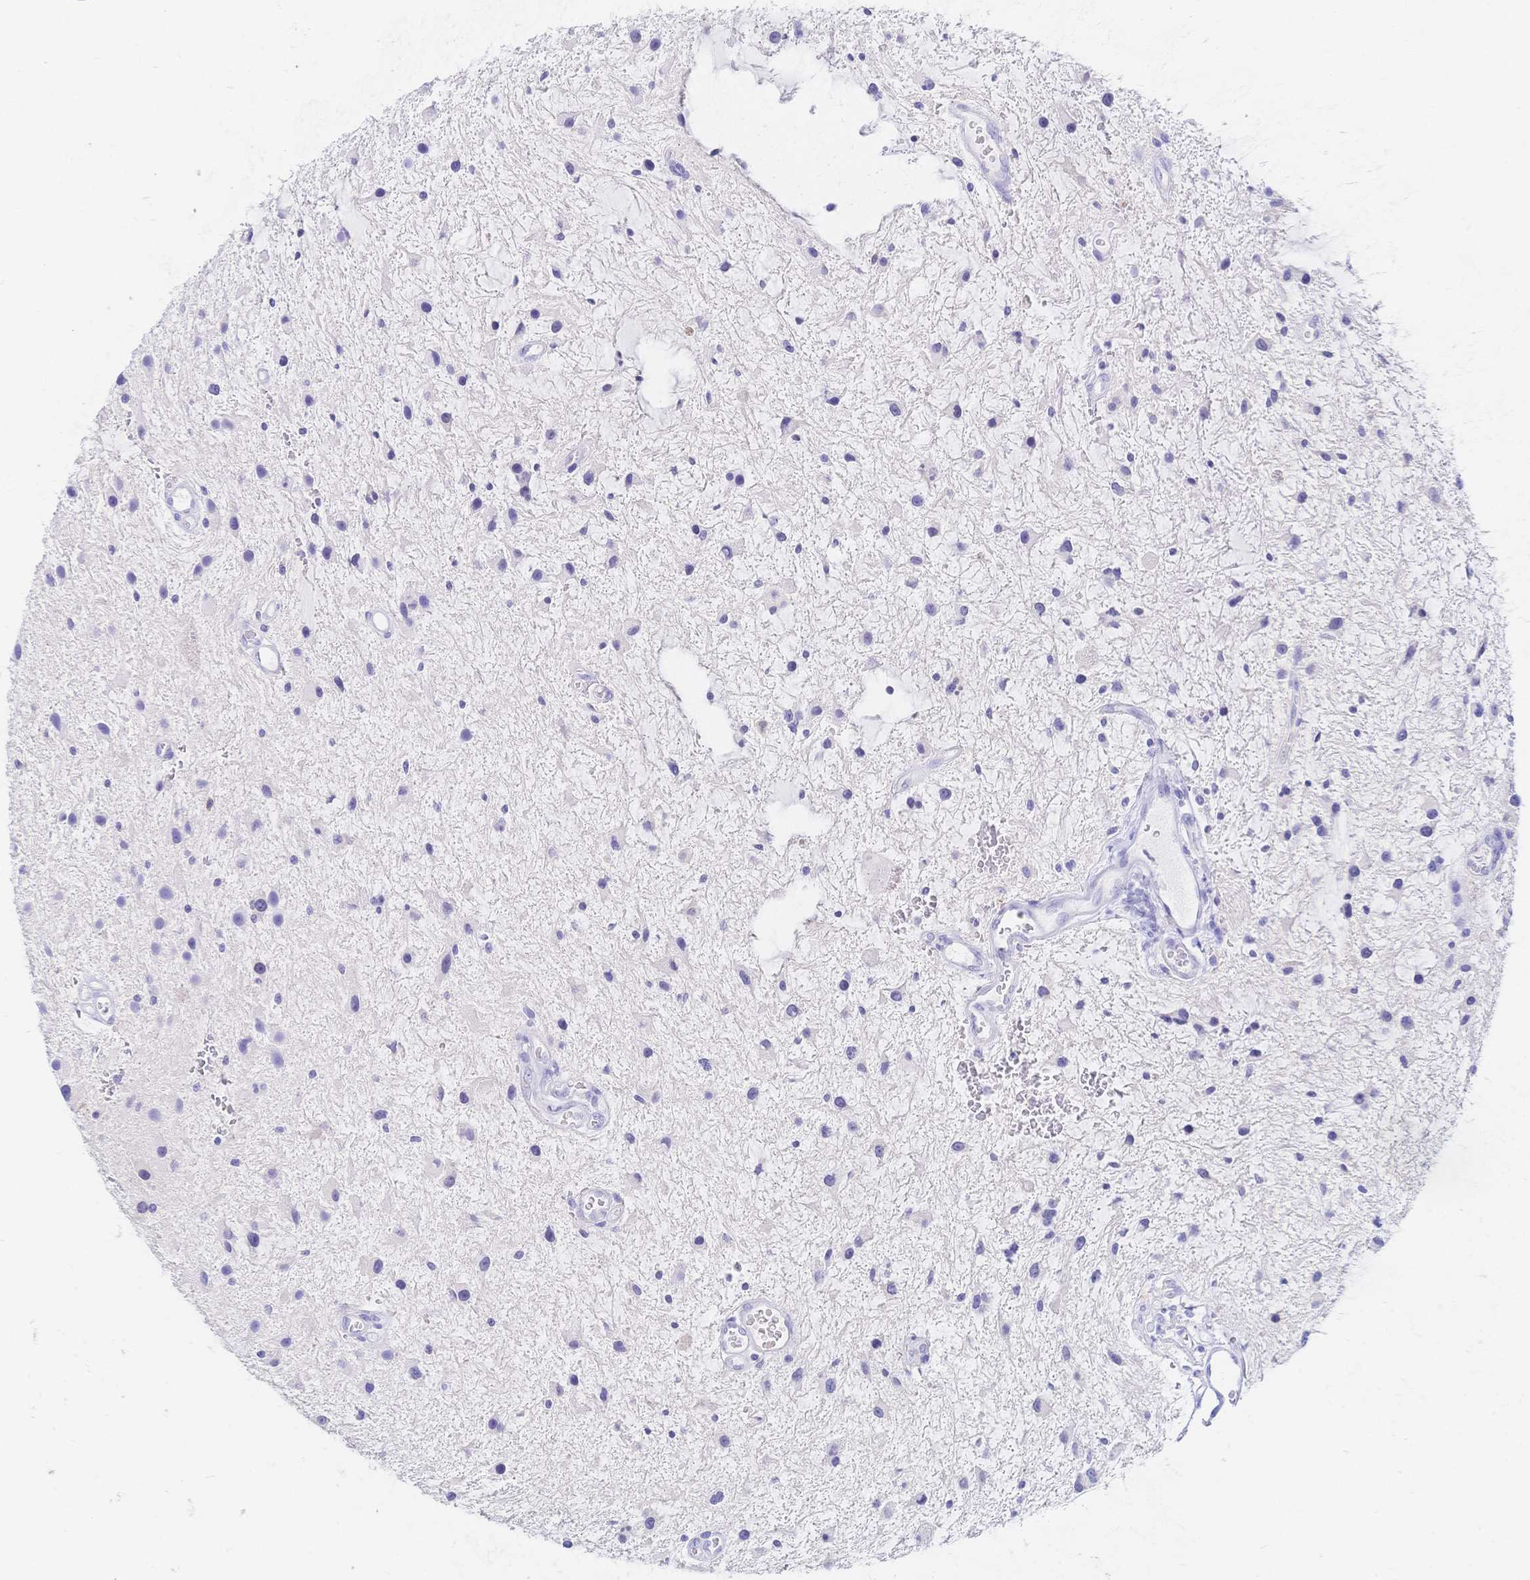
{"staining": {"intensity": "negative", "quantity": "none", "location": "none"}, "tissue": "glioma", "cell_type": "Tumor cells", "image_type": "cancer", "snomed": [{"axis": "morphology", "description": "Glioma, malignant, Low grade"}, {"axis": "topography", "description": "Cerebellum"}], "caption": "This is a histopathology image of immunohistochemistry staining of malignant glioma (low-grade), which shows no positivity in tumor cells.", "gene": "RRM1", "patient": {"sex": "female", "age": 14}}